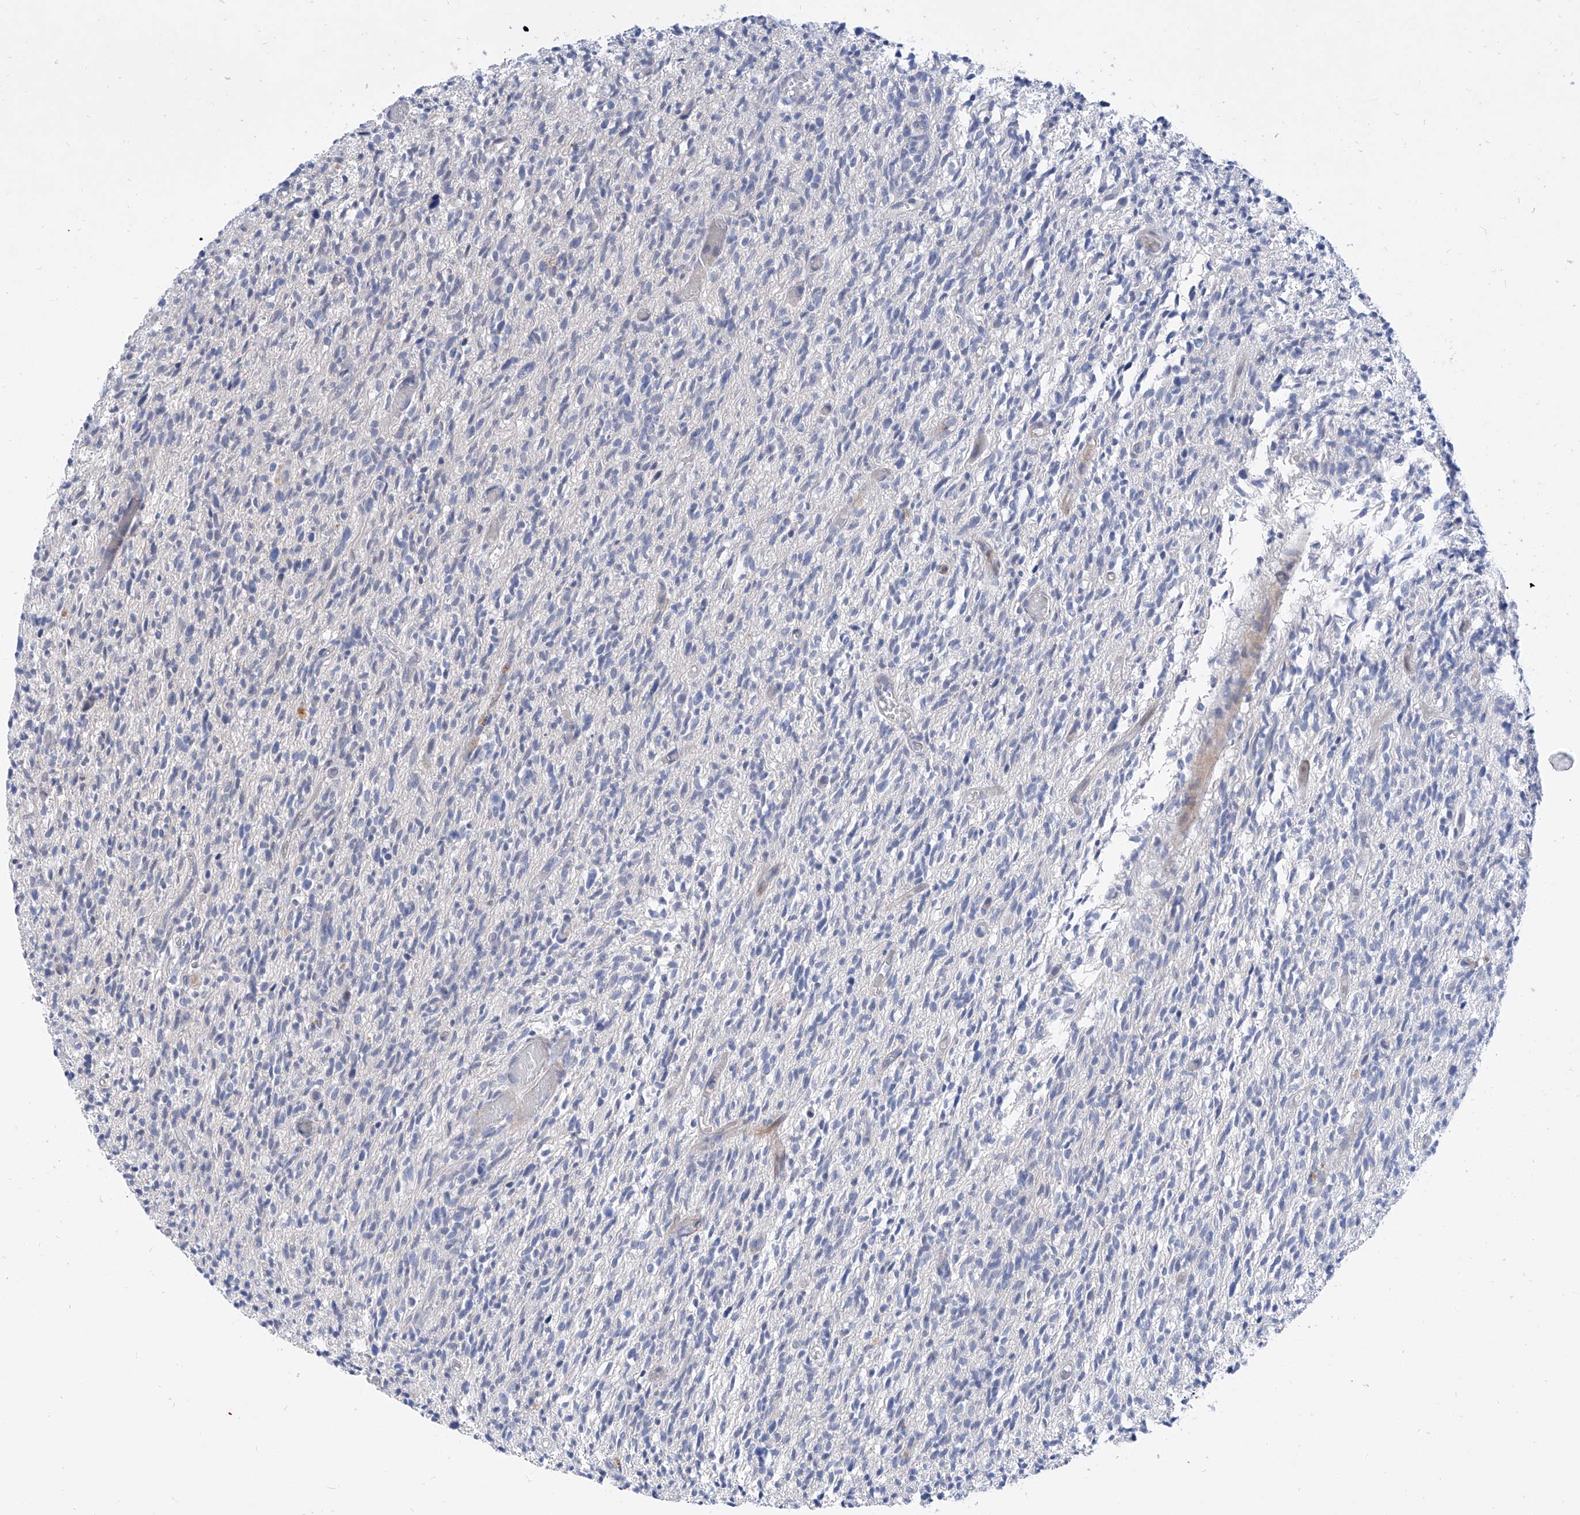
{"staining": {"intensity": "negative", "quantity": "none", "location": "none"}, "tissue": "glioma", "cell_type": "Tumor cells", "image_type": "cancer", "snomed": [{"axis": "morphology", "description": "Glioma, malignant, High grade"}, {"axis": "topography", "description": "Brain"}], "caption": "A high-resolution histopathology image shows immunohistochemistry (IHC) staining of high-grade glioma (malignant), which demonstrates no significant expression in tumor cells.", "gene": "BPTF", "patient": {"sex": "female", "age": 57}}